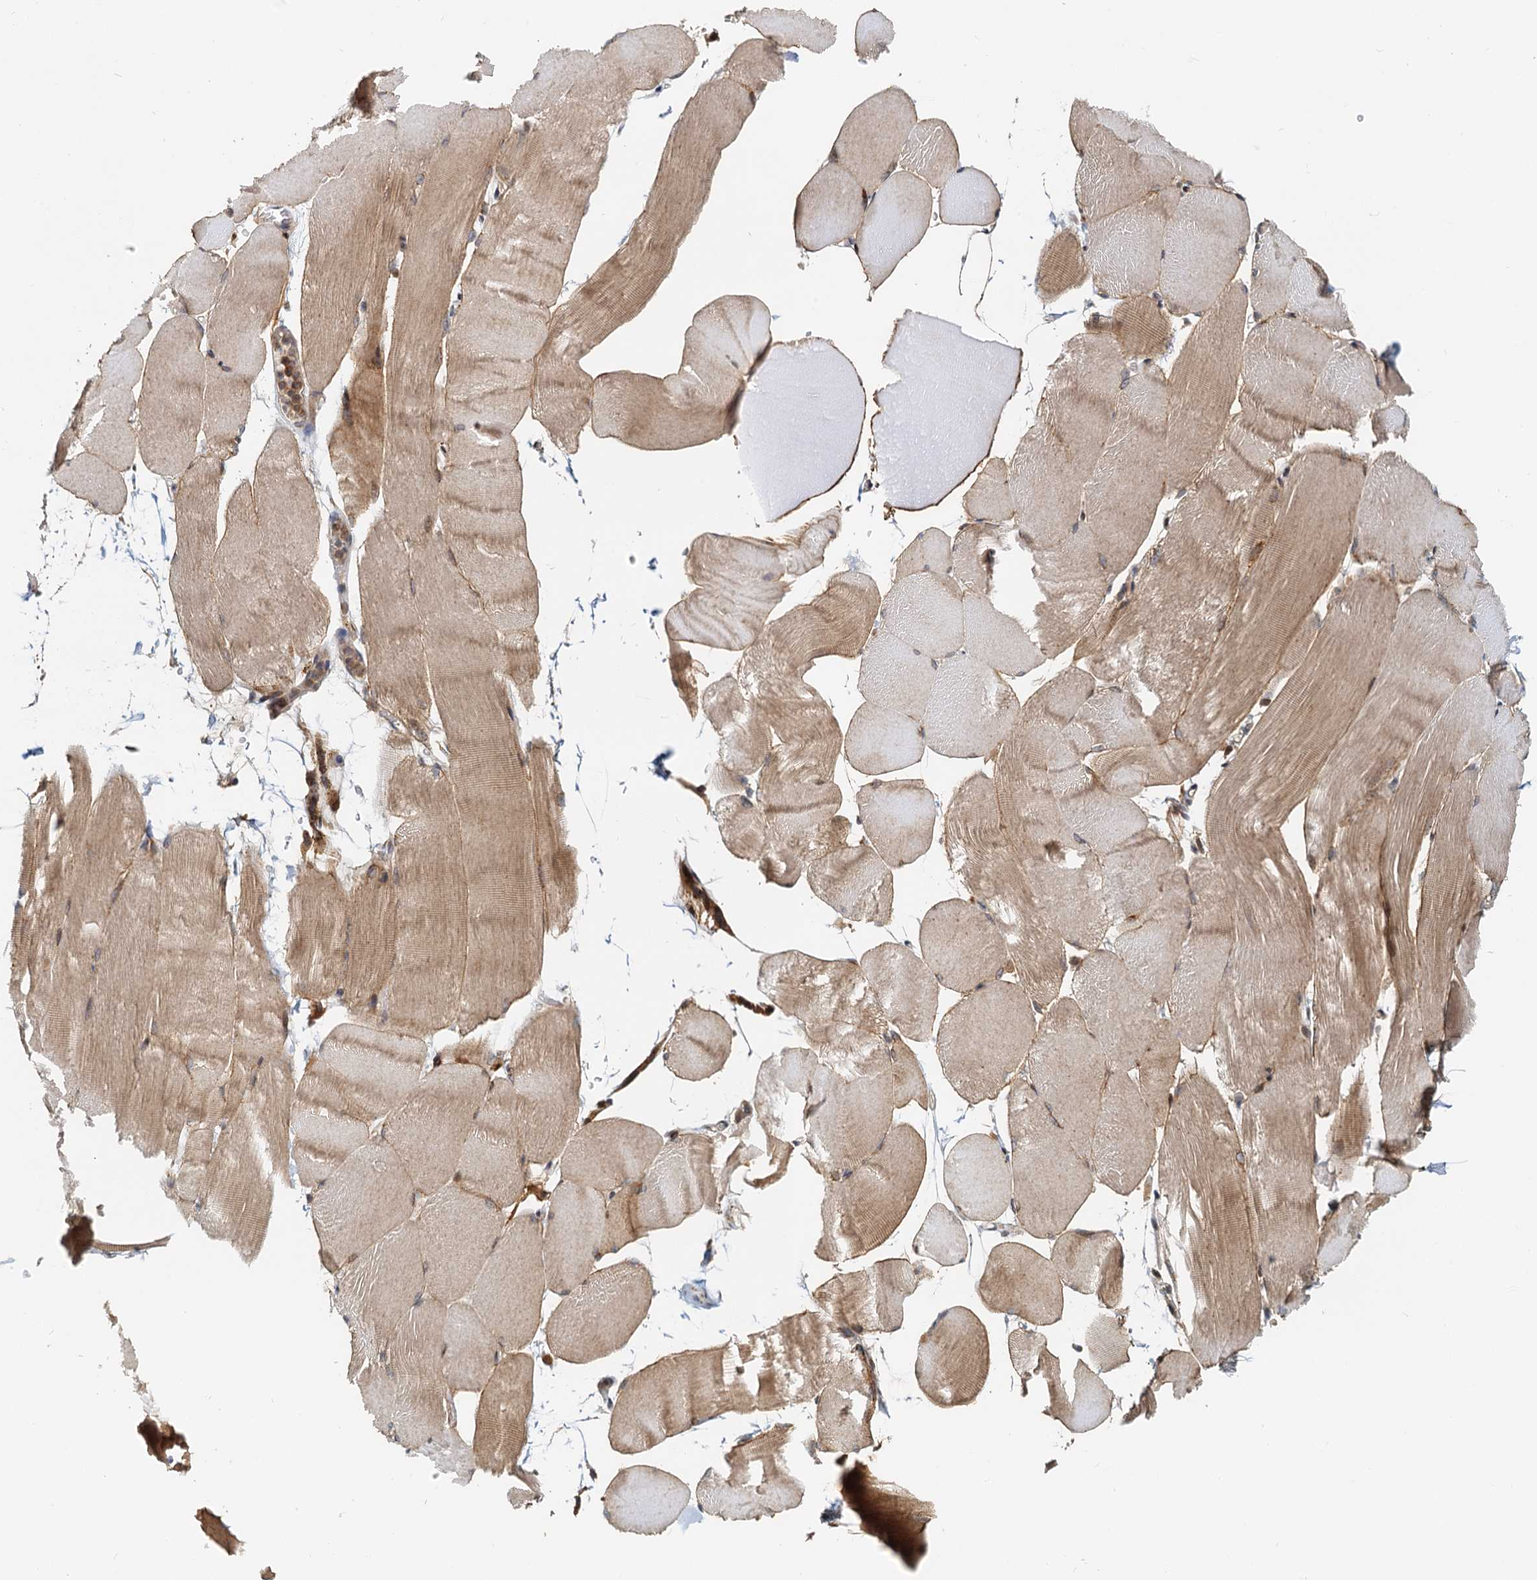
{"staining": {"intensity": "moderate", "quantity": ">75%", "location": "cytoplasmic/membranous,nuclear"}, "tissue": "skeletal muscle", "cell_type": "Myocytes", "image_type": "normal", "snomed": [{"axis": "morphology", "description": "Normal tissue, NOS"}, {"axis": "topography", "description": "Skeletal muscle"}, {"axis": "topography", "description": "Parathyroid gland"}], "caption": "Protein expression analysis of benign skeletal muscle reveals moderate cytoplasmic/membranous,nuclear expression in about >75% of myocytes.", "gene": "TOLLIP", "patient": {"sex": "female", "age": 37}}